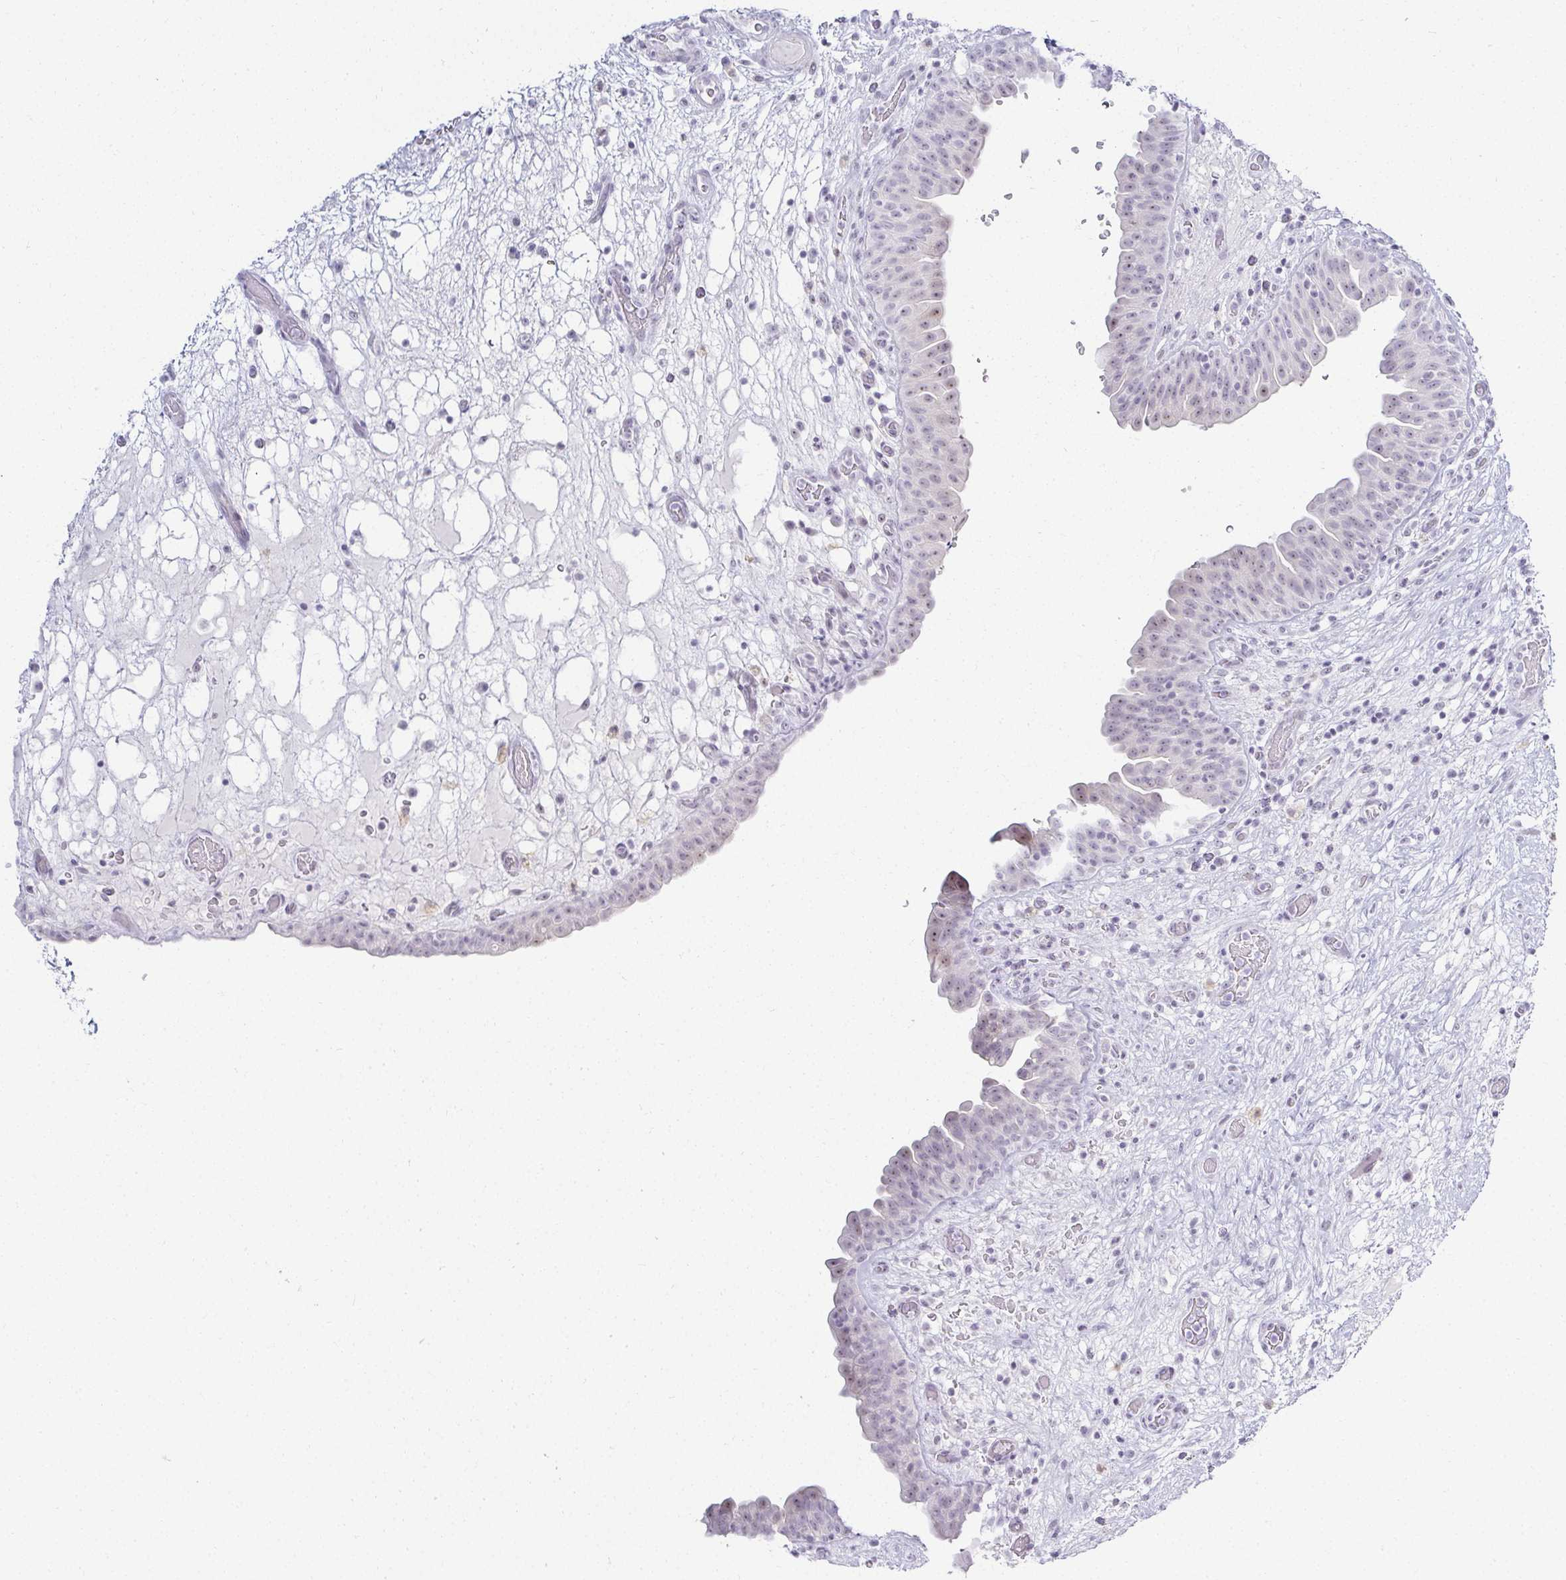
{"staining": {"intensity": "weak", "quantity": "<25%", "location": "nuclear"}, "tissue": "urinary bladder", "cell_type": "Urothelial cells", "image_type": "normal", "snomed": [{"axis": "morphology", "description": "Normal tissue, NOS"}, {"axis": "topography", "description": "Urinary bladder"}], "caption": "Immunohistochemistry (IHC) micrograph of normal urinary bladder: urinary bladder stained with DAB (3,3'-diaminobenzidine) shows no significant protein positivity in urothelial cells.", "gene": "ACAN", "patient": {"sex": "male", "age": 71}}